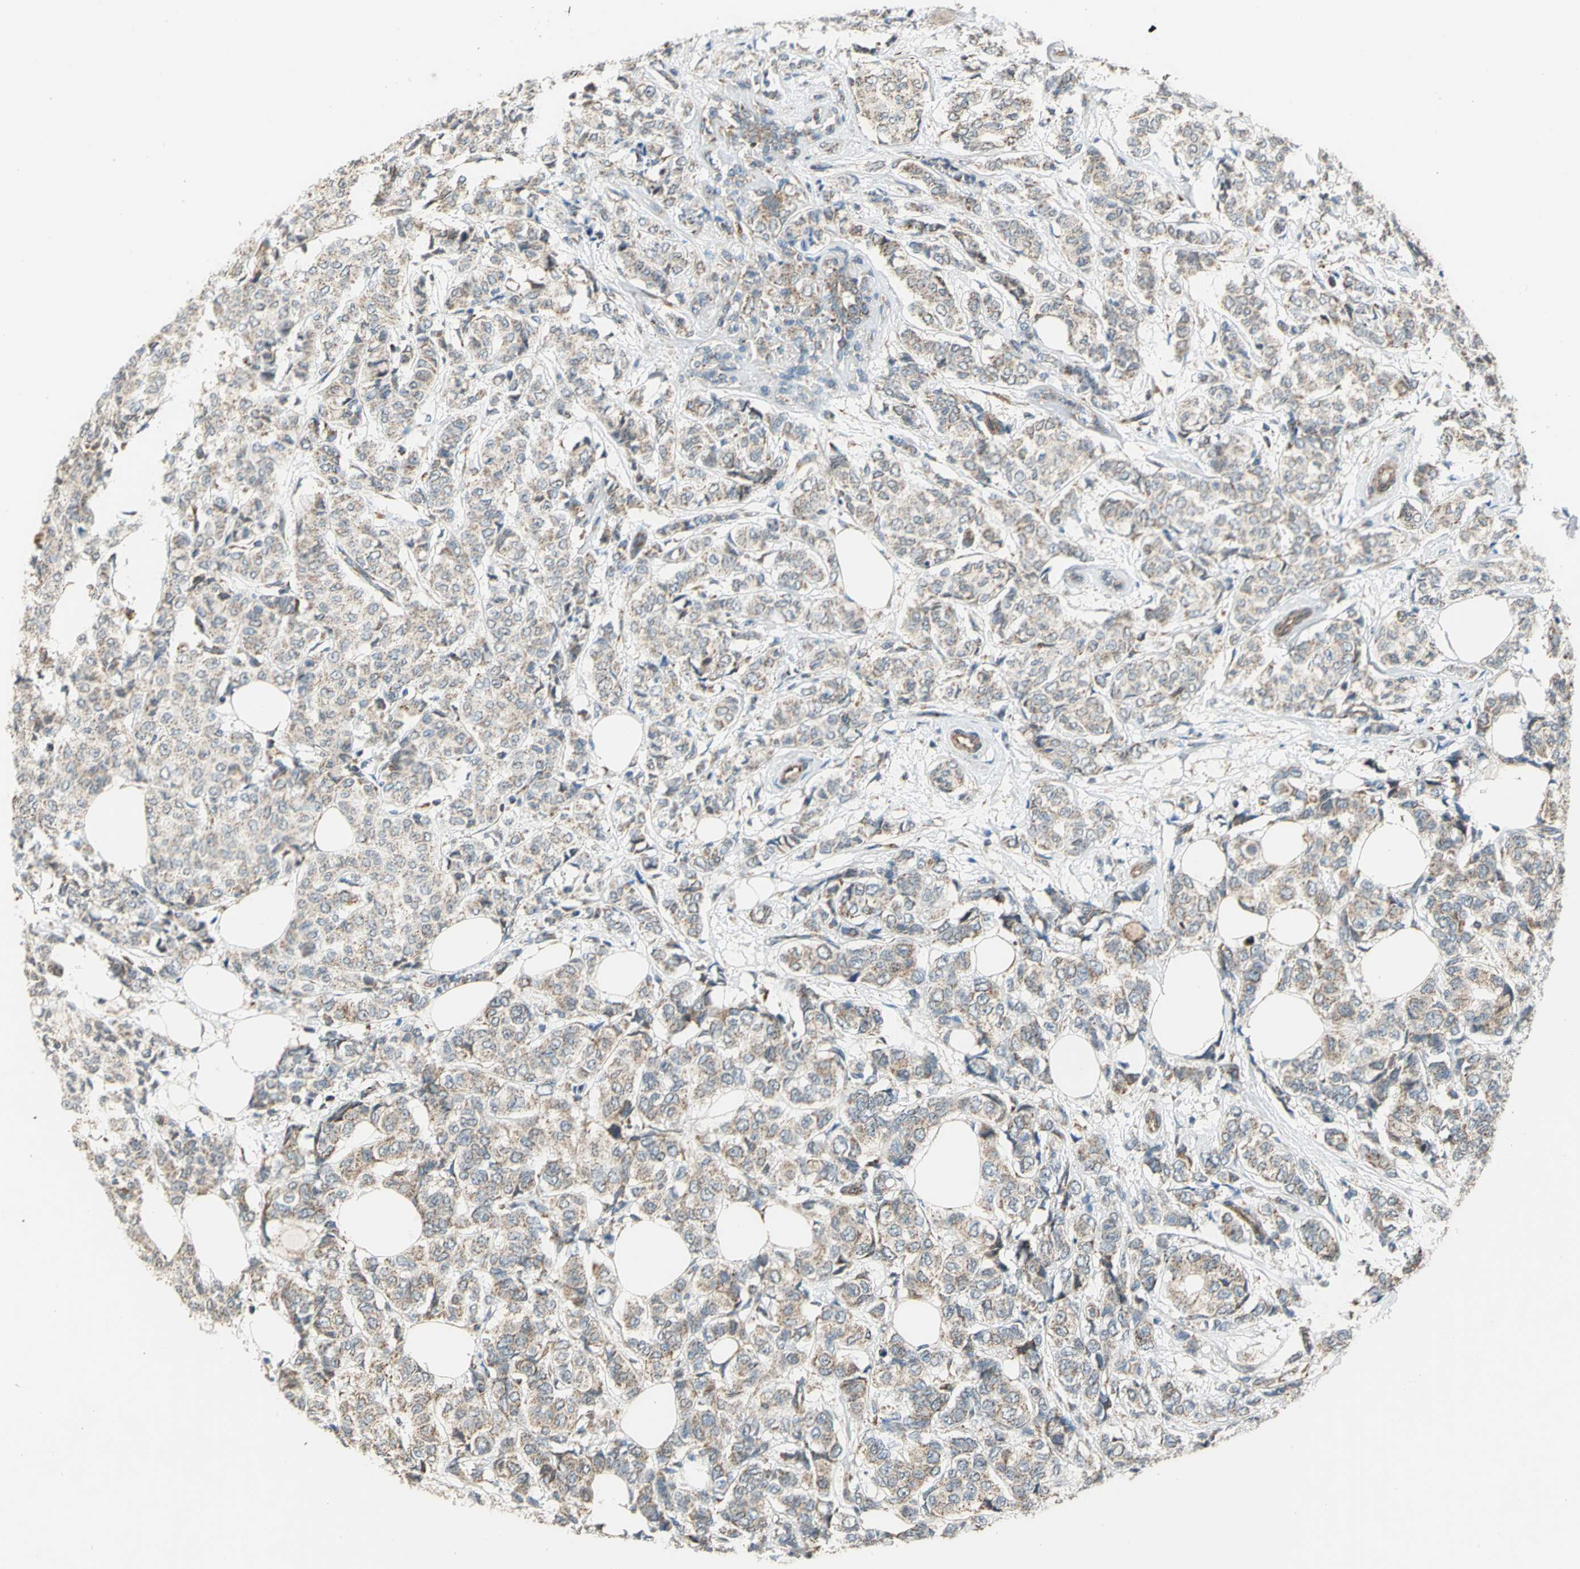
{"staining": {"intensity": "weak", "quantity": ">75%", "location": "cytoplasmic/membranous"}, "tissue": "breast cancer", "cell_type": "Tumor cells", "image_type": "cancer", "snomed": [{"axis": "morphology", "description": "Lobular carcinoma"}, {"axis": "topography", "description": "Breast"}], "caption": "Human lobular carcinoma (breast) stained with a brown dye reveals weak cytoplasmic/membranous positive expression in about >75% of tumor cells.", "gene": "MRPS22", "patient": {"sex": "female", "age": 60}}